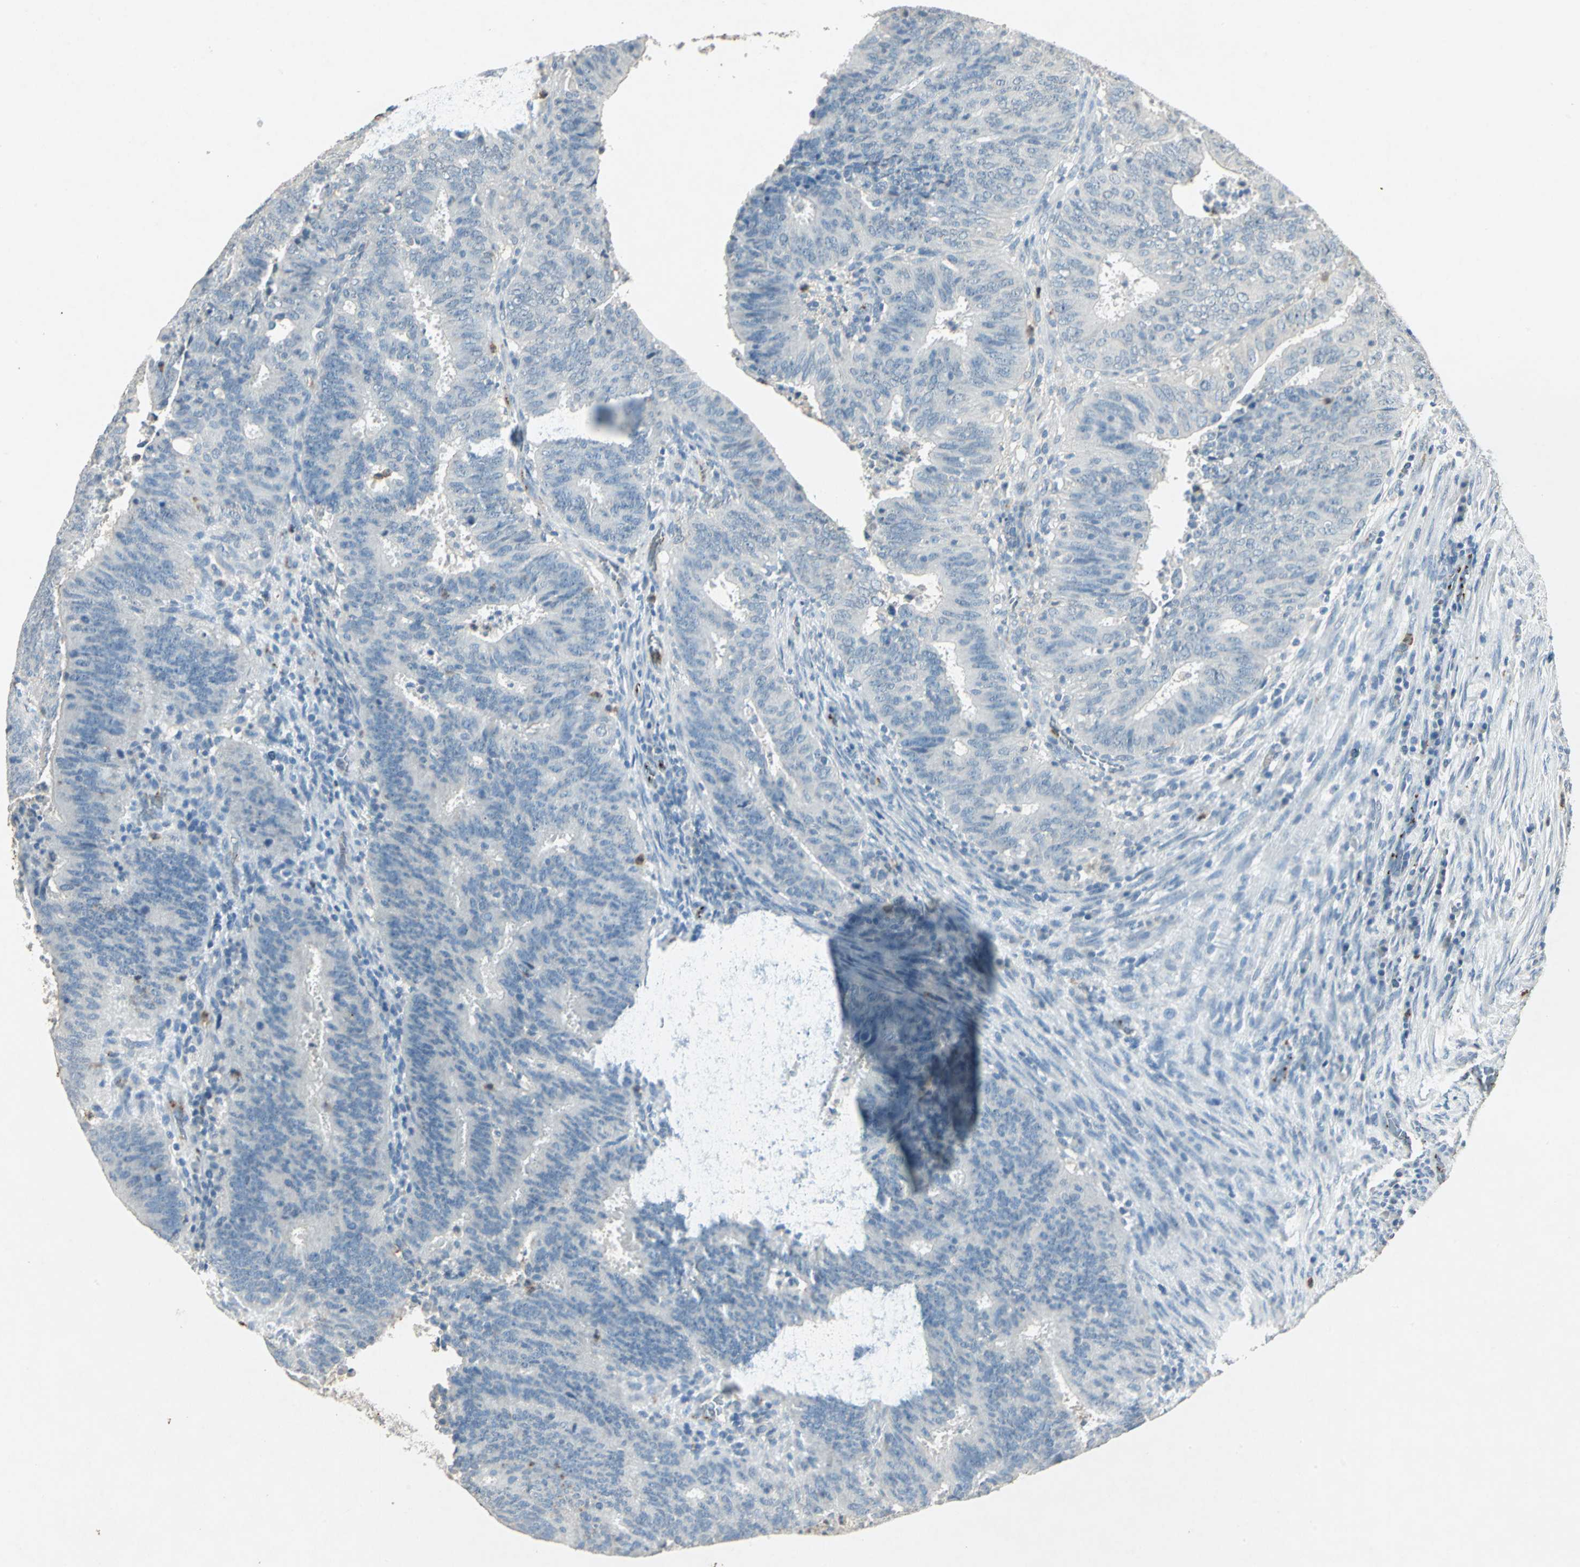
{"staining": {"intensity": "negative", "quantity": "none", "location": "none"}, "tissue": "cervical cancer", "cell_type": "Tumor cells", "image_type": "cancer", "snomed": [{"axis": "morphology", "description": "Adenocarcinoma, NOS"}, {"axis": "topography", "description": "Cervix"}], "caption": "High magnification brightfield microscopy of adenocarcinoma (cervical) stained with DAB (3,3'-diaminobenzidine) (brown) and counterstained with hematoxylin (blue): tumor cells show no significant expression.", "gene": "CAMK2B", "patient": {"sex": "female", "age": 44}}